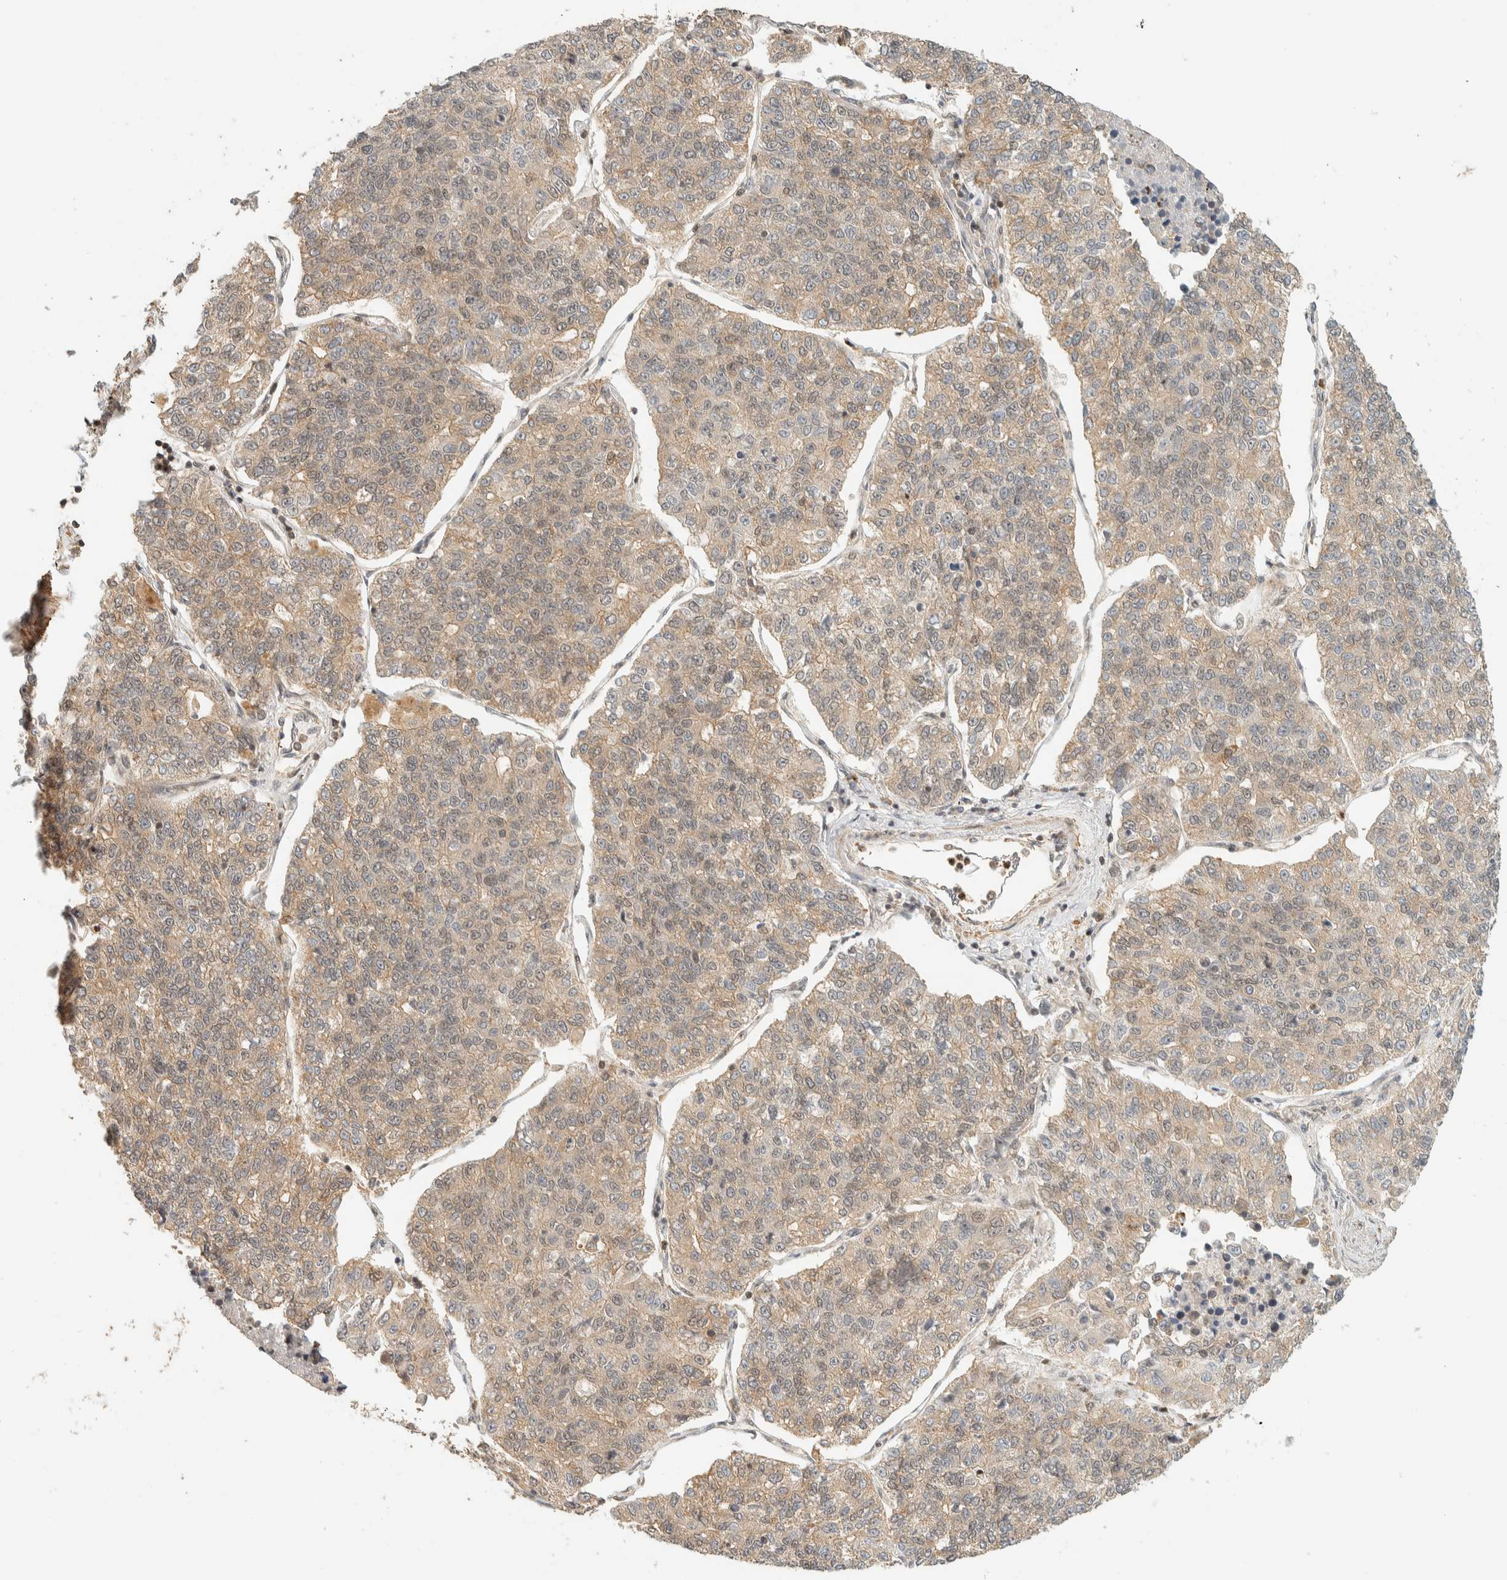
{"staining": {"intensity": "weak", "quantity": ">75%", "location": "cytoplasmic/membranous"}, "tissue": "lung cancer", "cell_type": "Tumor cells", "image_type": "cancer", "snomed": [{"axis": "morphology", "description": "Adenocarcinoma, NOS"}, {"axis": "topography", "description": "Lung"}], "caption": "Adenocarcinoma (lung) stained with a brown dye reveals weak cytoplasmic/membranous positive positivity in approximately >75% of tumor cells.", "gene": "ARFGEF1", "patient": {"sex": "male", "age": 49}}